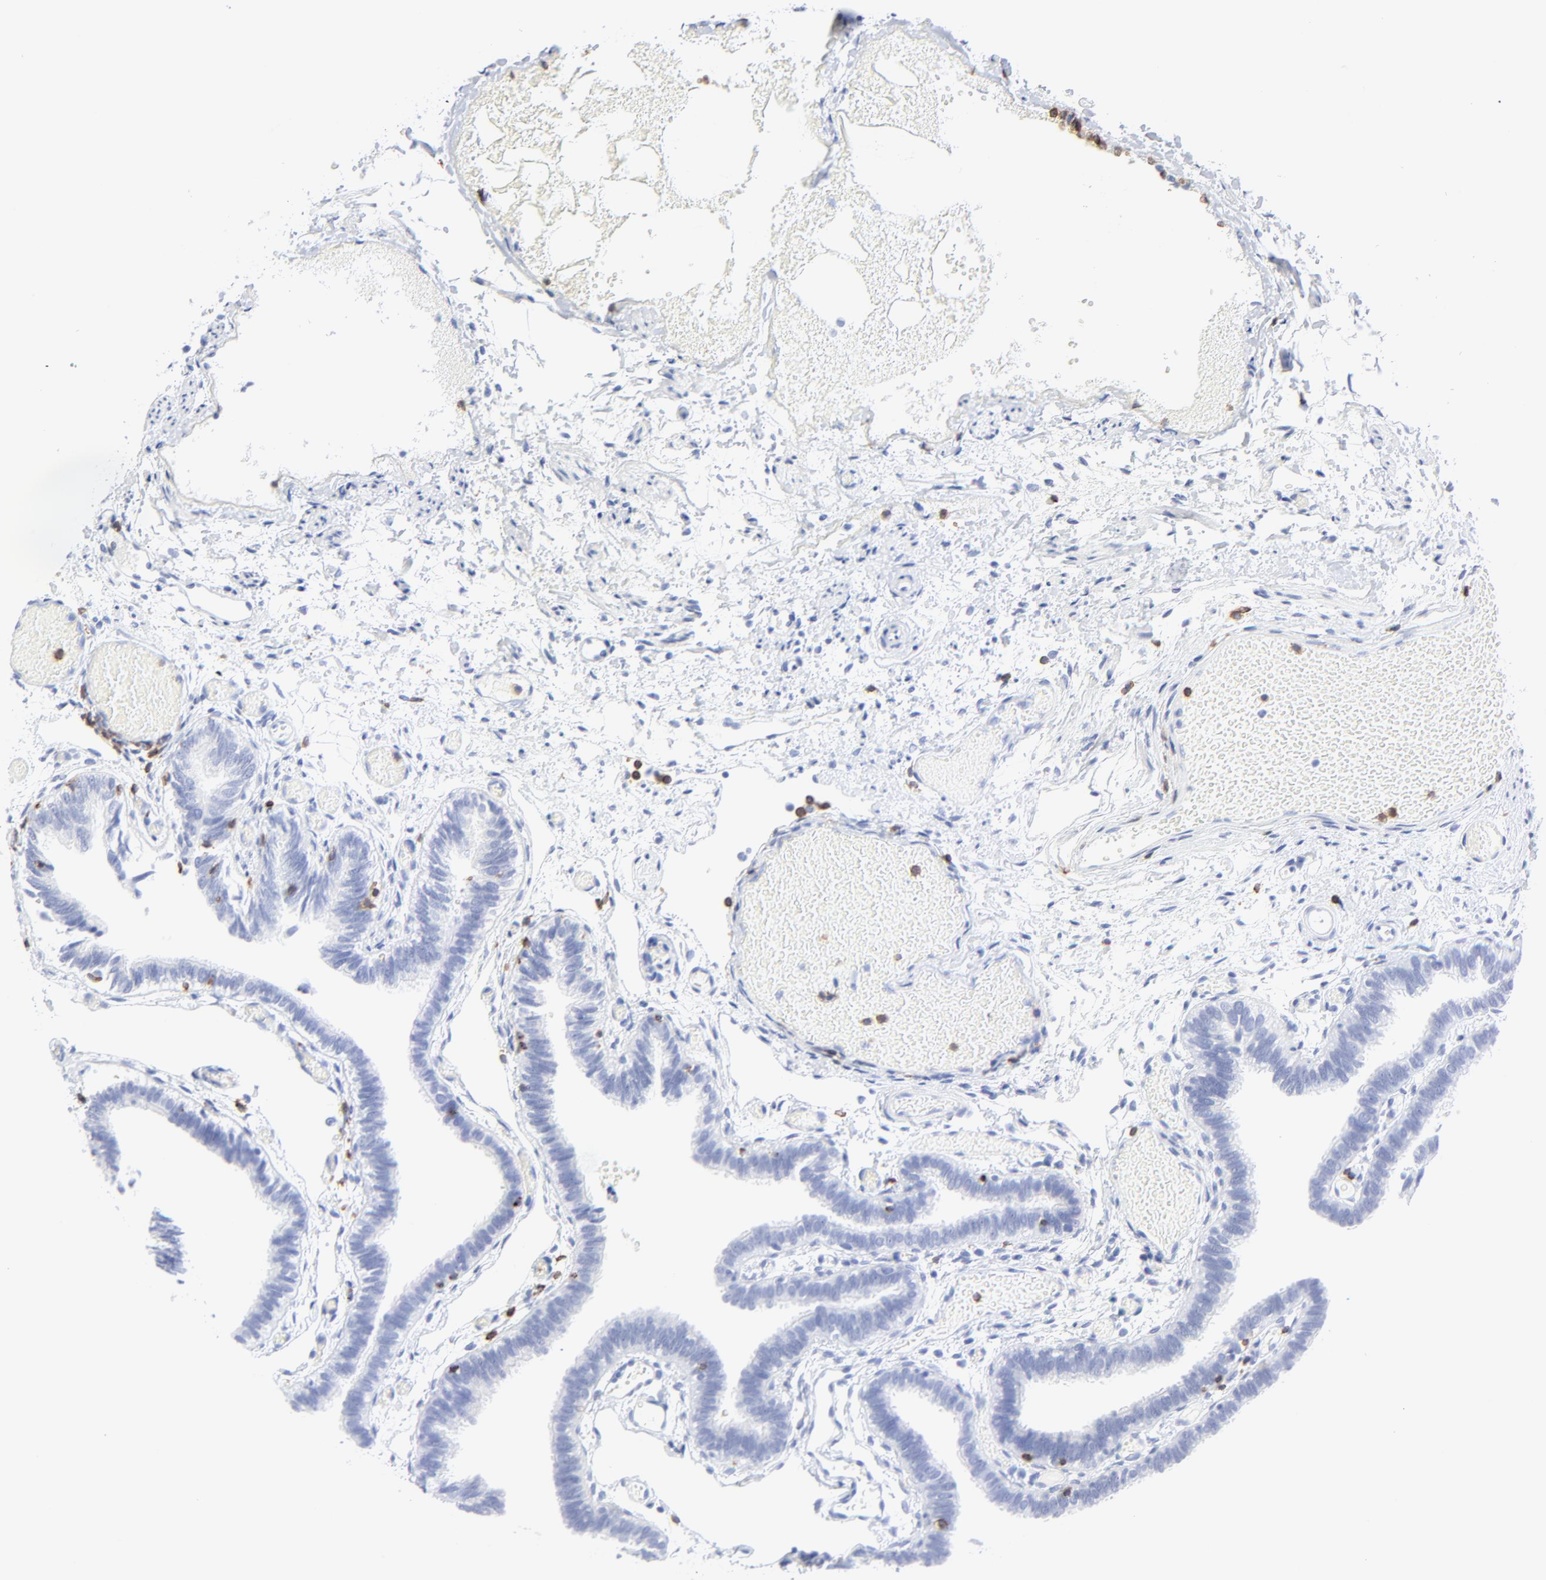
{"staining": {"intensity": "negative", "quantity": "none", "location": "none"}, "tissue": "fallopian tube", "cell_type": "Glandular cells", "image_type": "normal", "snomed": [{"axis": "morphology", "description": "Normal tissue, NOS"}, {"axis": "topography", "description": "Fallopian tube"}], "caption": "IHC photomicrograph of unremarkable fallopian tube: human fallopian tube stained with DAB demonstrates no significant protein positivity in glandular cells. Brightfield microscopy of immunohistochemistry stained with DAB (brown) and hematoxylin (blue), captured at high magnification.", "gene": "LCK", "patient": {"sex": "female", "age": 29}}